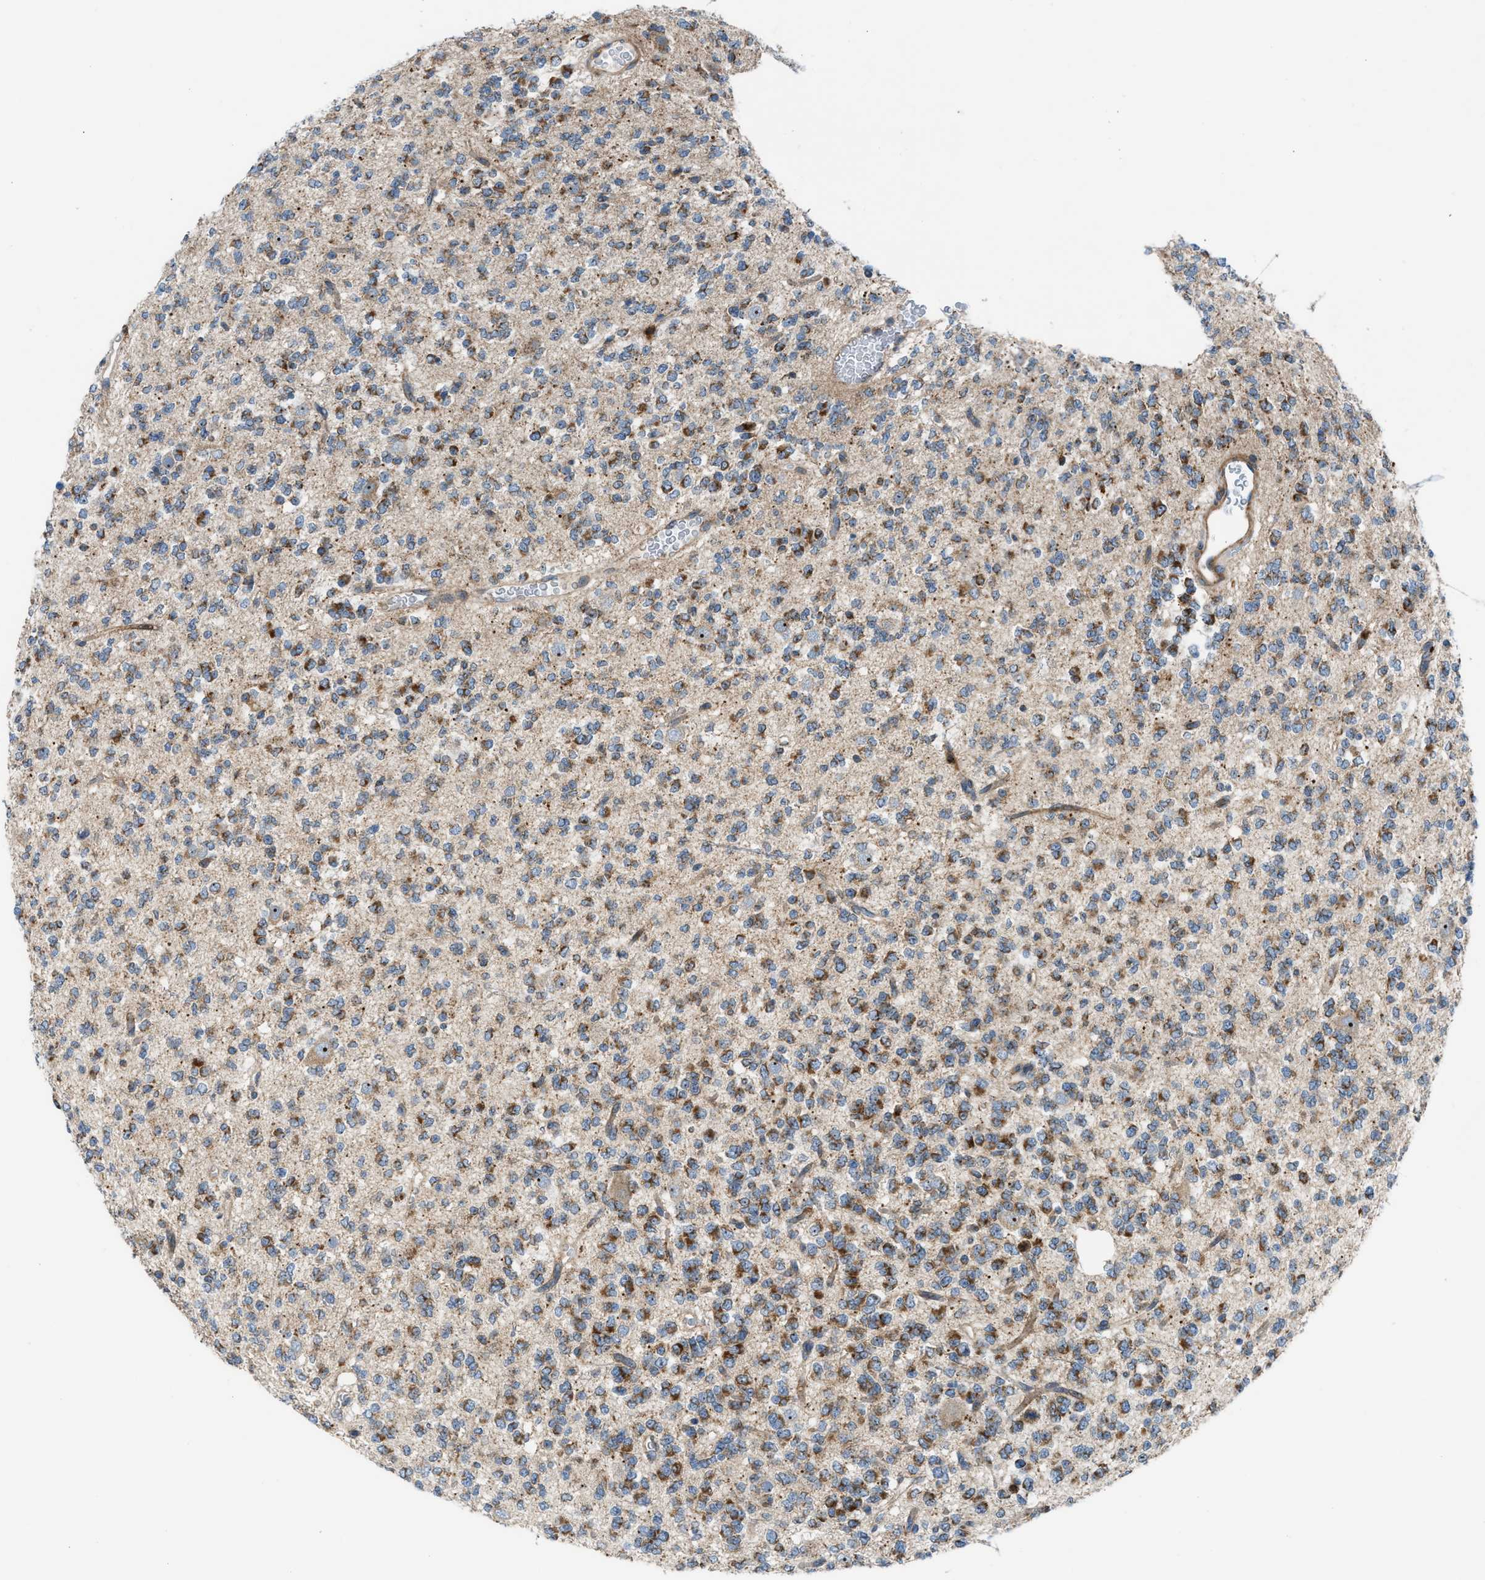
{"staining": {"intensity": "moderate", "quantity": ">75%", "location": "cytoplasmic/membranous"}, "tissue": "glioma", "cell_type": "Tumor cells", "image_type": "cancer", "snomed": [{"axis": "morphology", "description": "Glioma, malignant, Low grade"}, {"axis": "topography", "description": "Brain"}], "caption": "DAB immunohistochemical staining of glioma shows moderate cytoplasmic/membranous protein staining in about >75% of tumor cells. Using DAB (brown) and hematoxylin (blue) stains, captured at high magnification using brightfield microscopy.", "gene": "TPH1", "patient": {"sex": "male", "age": 38}}